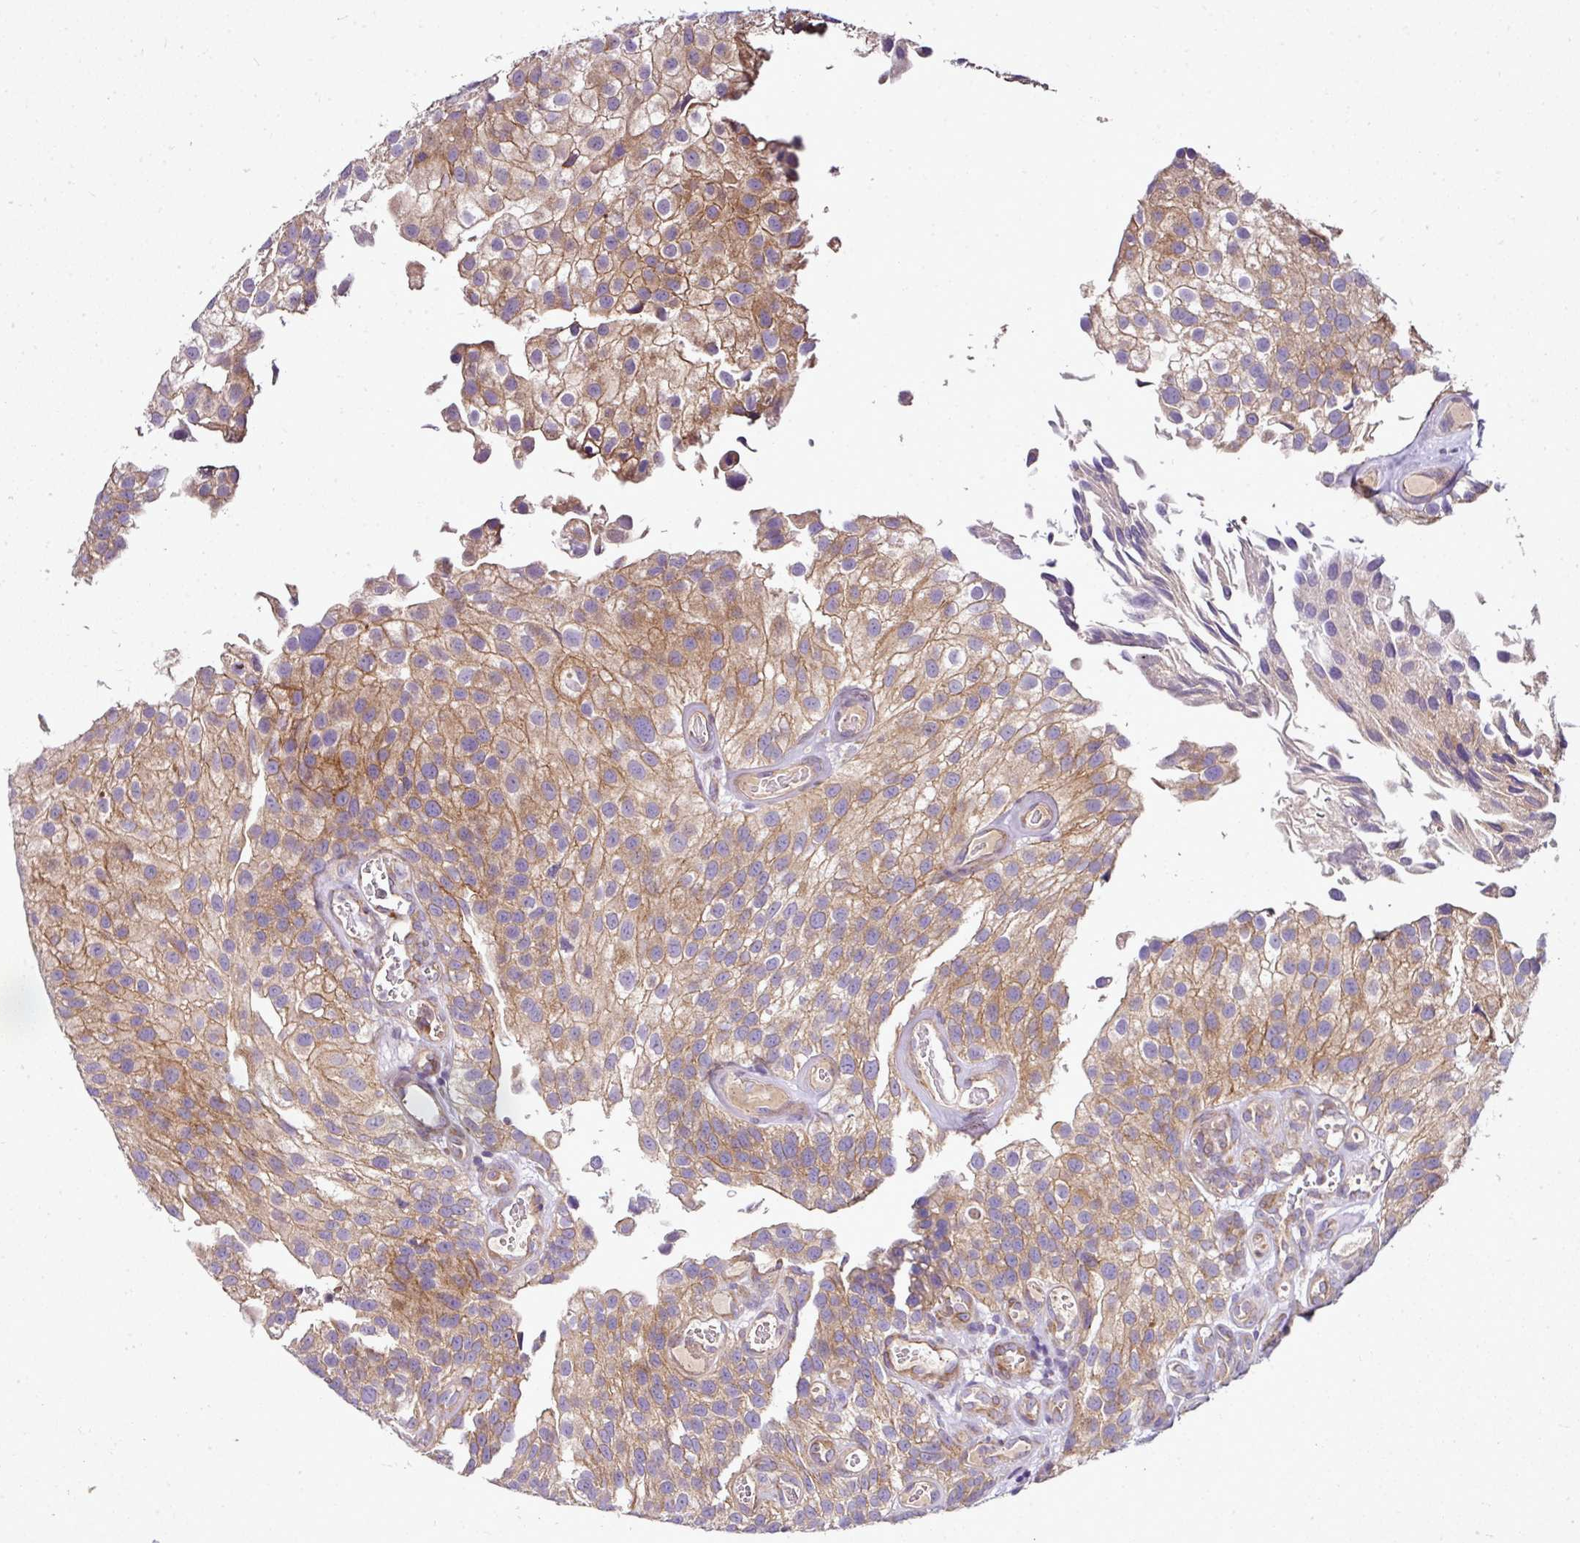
{"staining": {"intensity": "moderate", "quantity": ">75%", "location": "cytoplasmic/membranous"}, "tissue": "urothelial cancer", "cell_type": "Tumor cells", "image_type": "cancer", "snomed": [{"axis": "morphology", "description": "Urothelial carcinoma, NOS"}, {"axis": "topography", "description": "Urinary bladder"}], "caption": "Transitional cell carcinoma was stained to show a protein in brown. There is medium levels of moderate cytoplasmic/membranous expression in approximately >75% of tumor cells.", "gene": "GAN", "patient": {"sex": "male", "age": 87}}